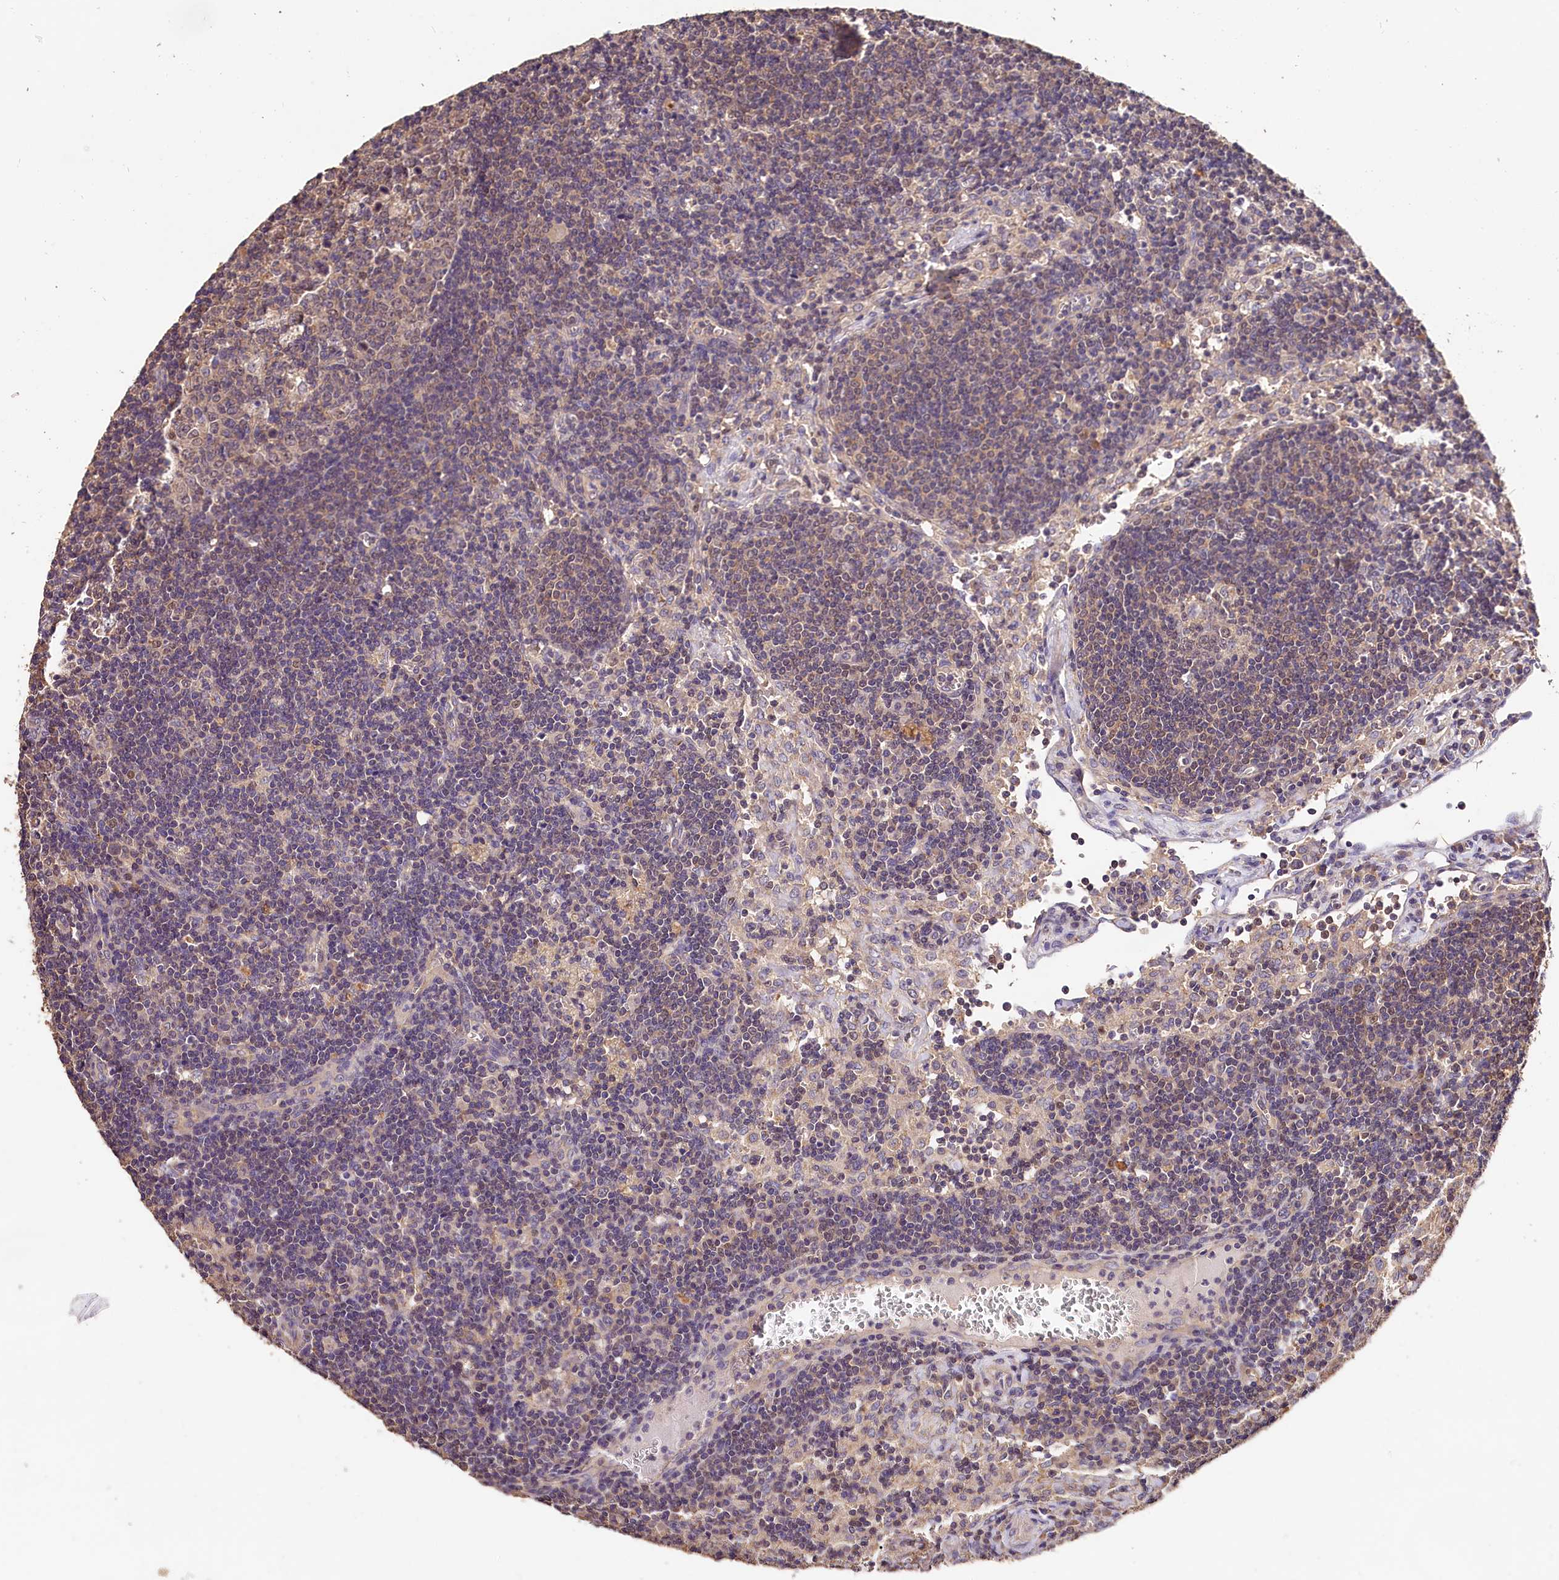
{"staining": {"intensity": "weak", "quantity": "<25%", "location": "cytoplasmic/membranous"}, "tissue": "lymph node", "cell_type": "Germinal center cells", "image_type": "normal", "snomed": [{"axis": "morphology", "description": "Normal tissue, NOS"}, {"axis": "topography", "description": "Lymph node"}], "caption": "This is an IHC histopathology image of normal lymph node. There is no staining in germinal center cells.", "gene": "OAS3", "patient": {"sex": "male", "age": 58}}